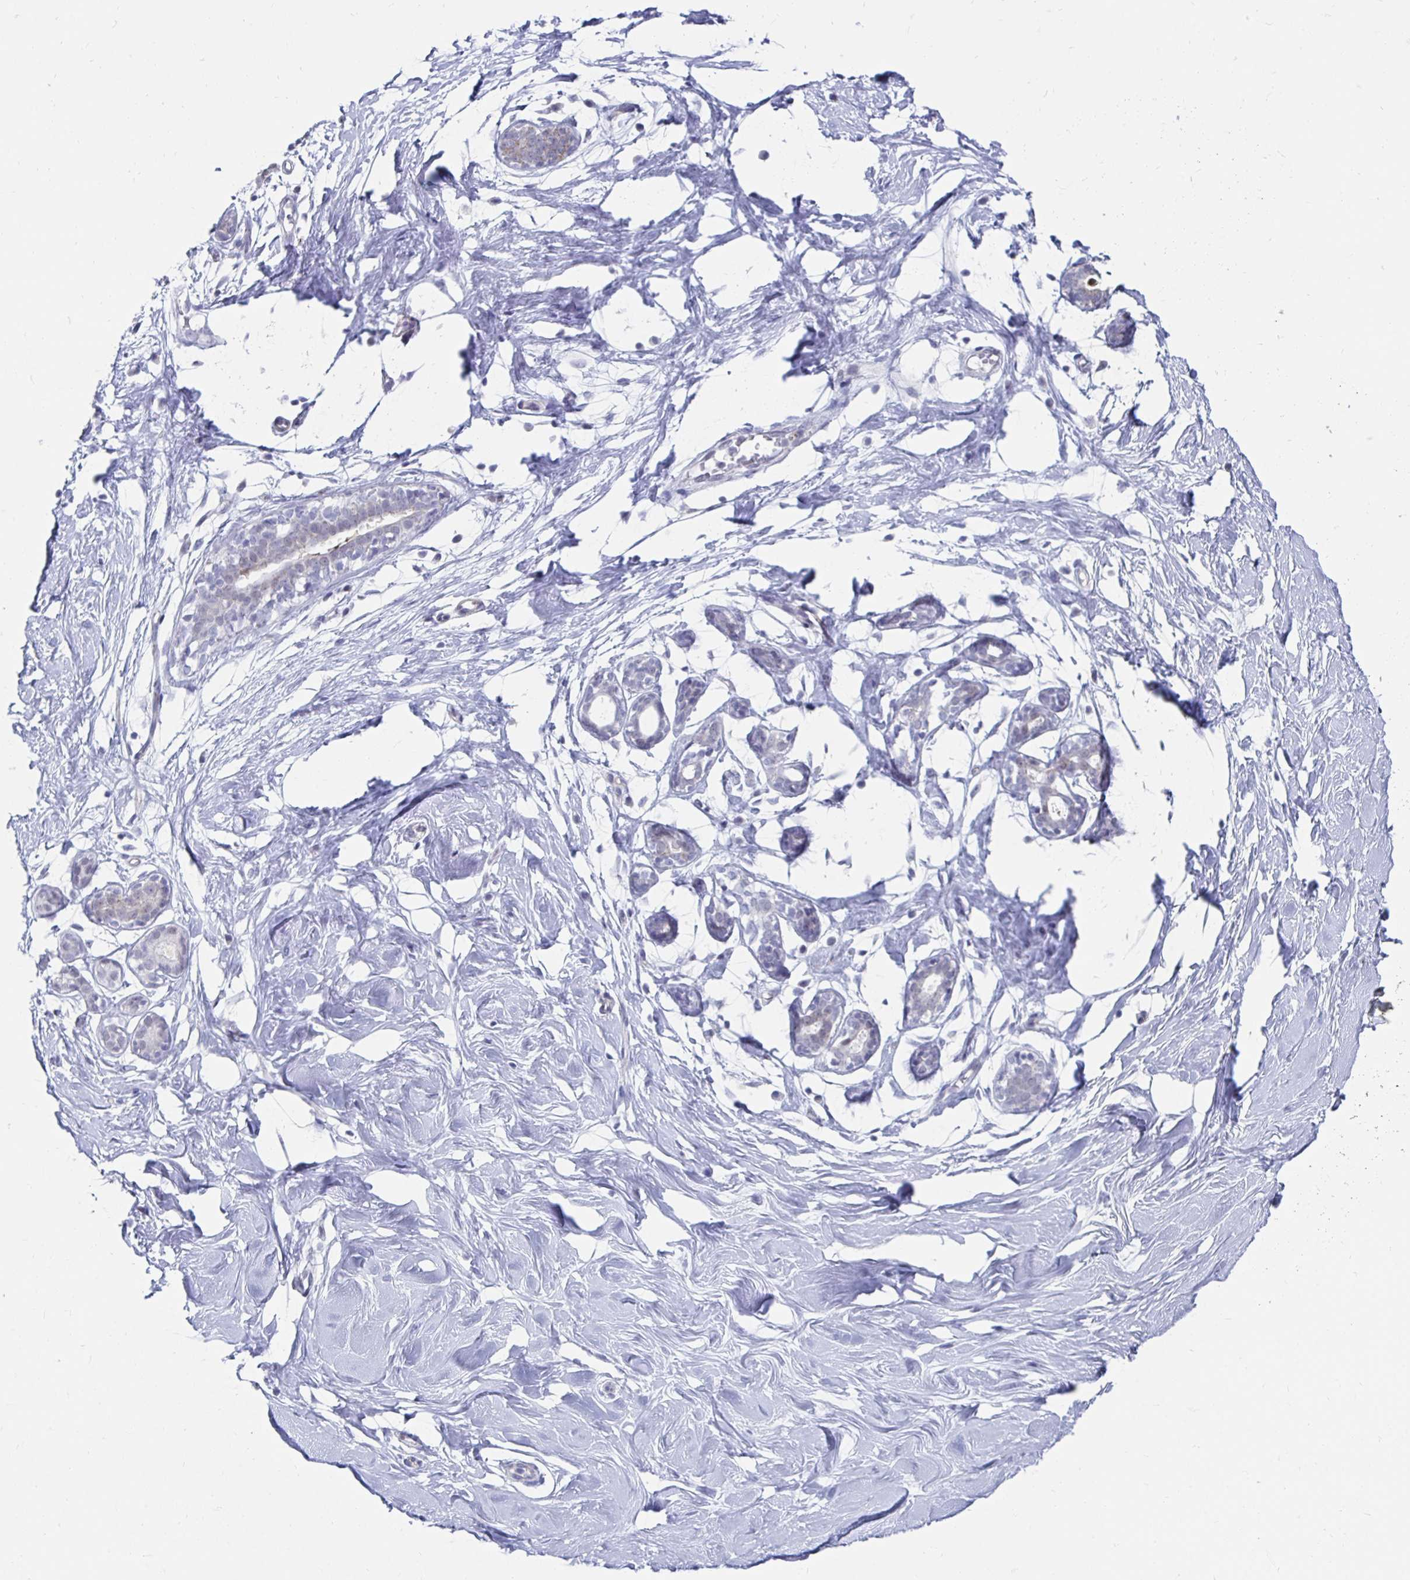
{"staining": {"intensity": "negative", "quantity": "none", "location": "none"}, "tissue": "breast", "cell_type": "Adipocytes", "image_type": "normal", "snomed": [{"axis": "morphology", "description": "Normal tissue, NOS"}, {"axis": "topography", "description": "Breast"}], "caption": "Immunohistochemistry of normal breast demonstrates no staining in adipocytes. The staining is performed using DAB brown chromogen with nuclei counter-stained in using hematoxylin.", "gene": "NOCT", "patient": {"sex": "female", "age": 27}}